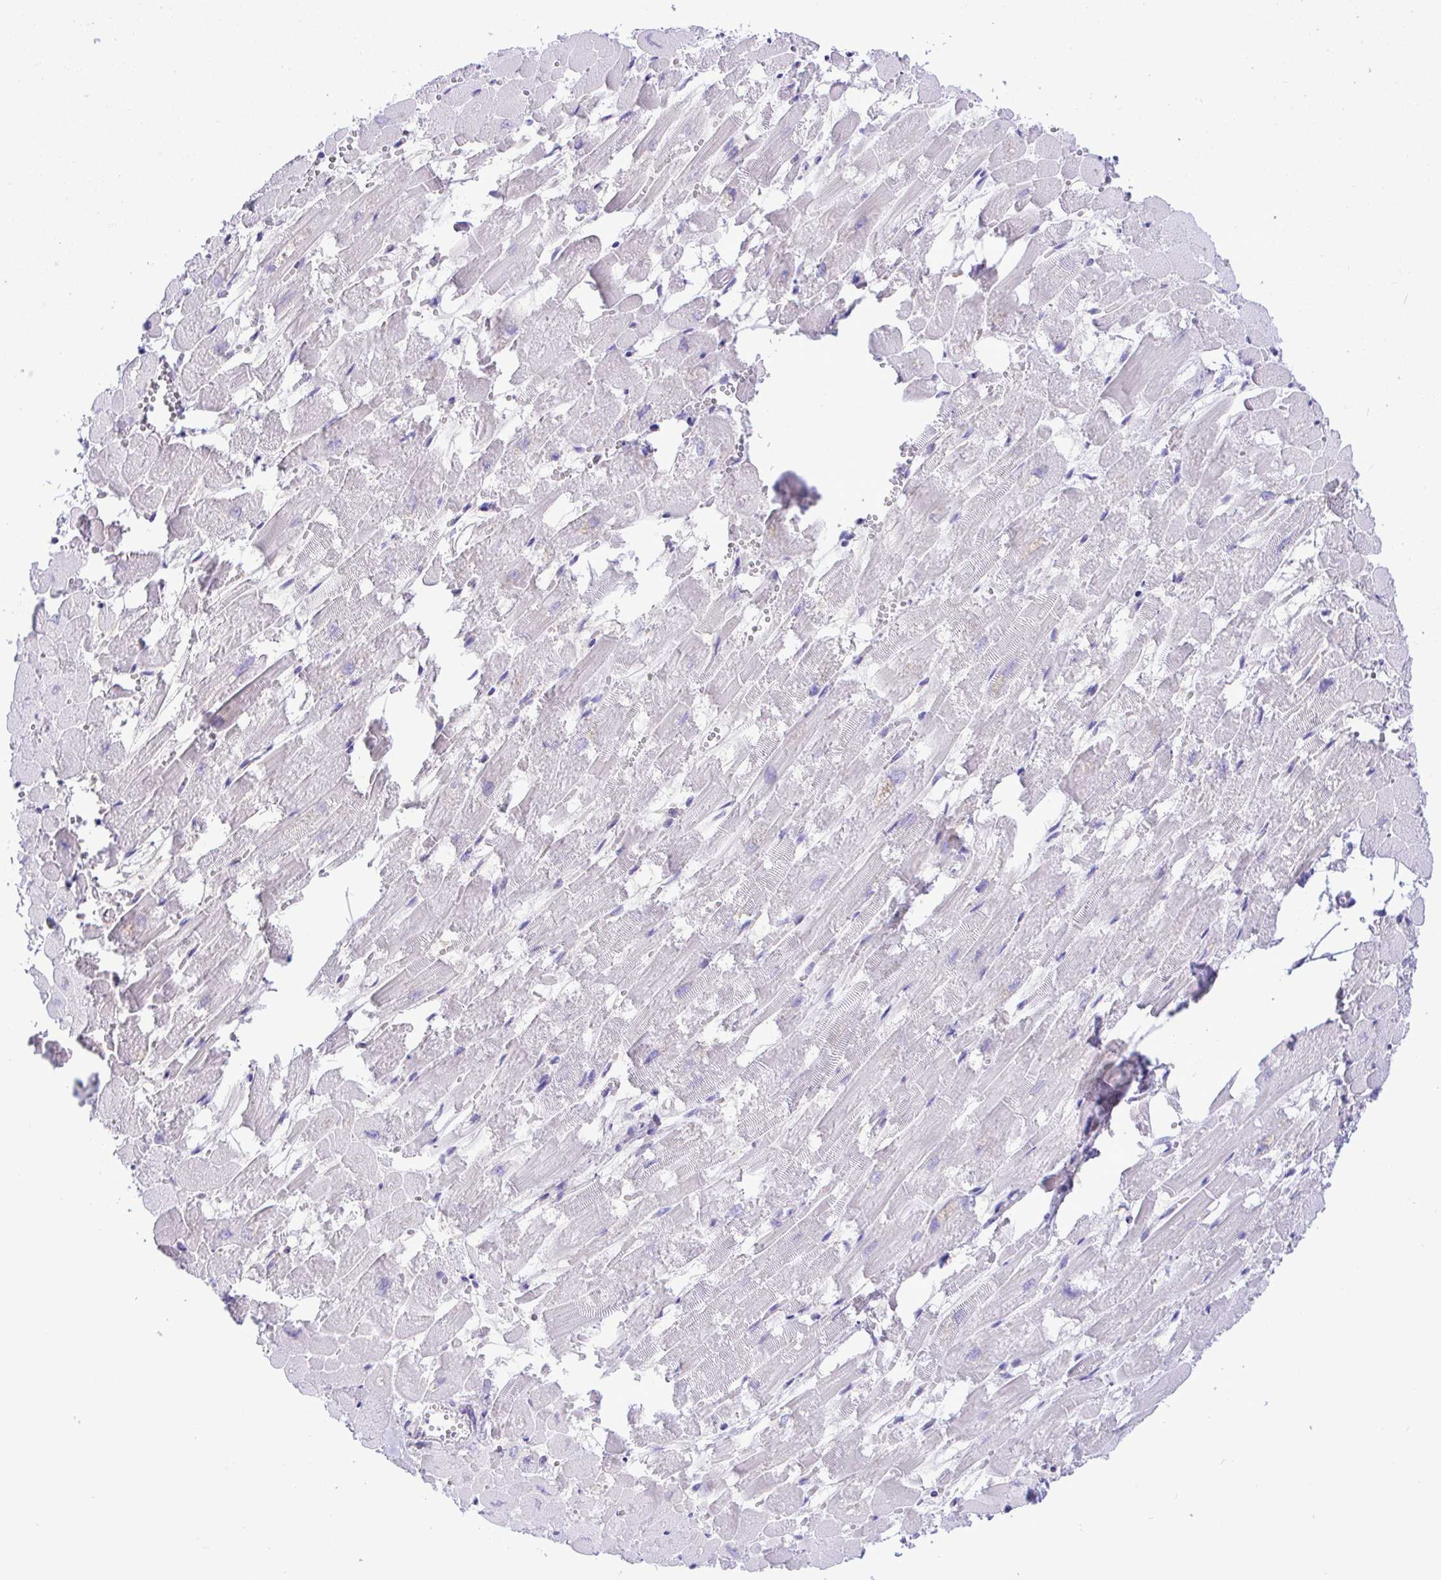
{"staining": {"intensity": "moderate", "quantity": "<25%", "location": "nuclear"}, "tissue": "heart muscle", "cell_type": "Cardiomyocytes", "image_type": "normal", "snomed": [{"axis": "morphology", "description": "Normal tissue, NOS"}, {"axis": "topography", "description": "Heart"}], "caption": "A micrograph of heart muscle stained for a protein reveals moderate nuclear brown staining in cardiomyocytes.", "gene": "ZNF485", "patient": {"sex": "female", "age": 52}}